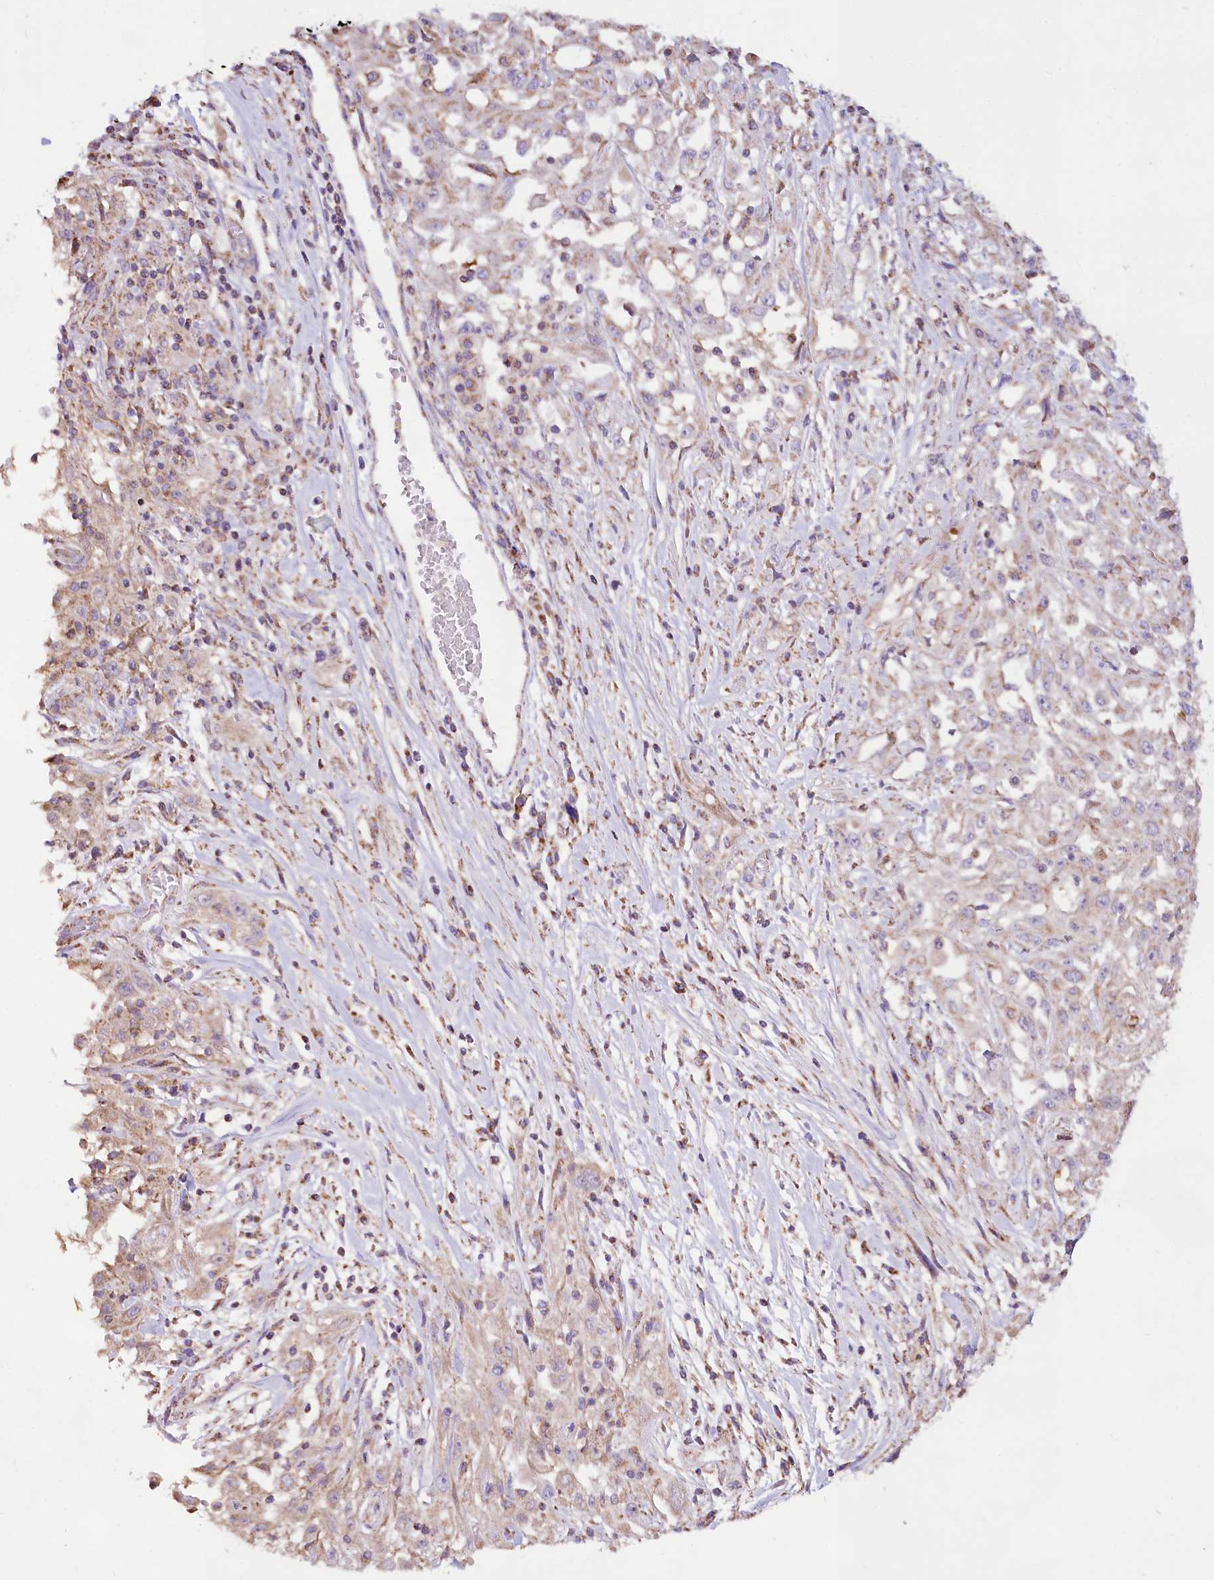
{"staining": {"intensity": "weak", "quantity": "<25%", "location": "cytoplasmic/membranous"}, "tissue": "skin cancer", "cell_type": "Tumor cells", "image_type": "cancer", "snomed": [{"axis": "morphology", "description": "Squamous cell carcinoma, NOS"}, {"axis": "morphology", "description": "Squamous cell carcinoma, metastatic, NOS"}, {"axis": "topography", "description": "Skin"}, {"axis": "topography", "description": "Lymph node"}], "caption": "A micrograph of skin cancer (metastatic squamous cell carcinoma) stained for a protein shows no brown staining in tumor cells.", "gene": "TASOR2", "patient": {"sex": "male", "age": 75}}